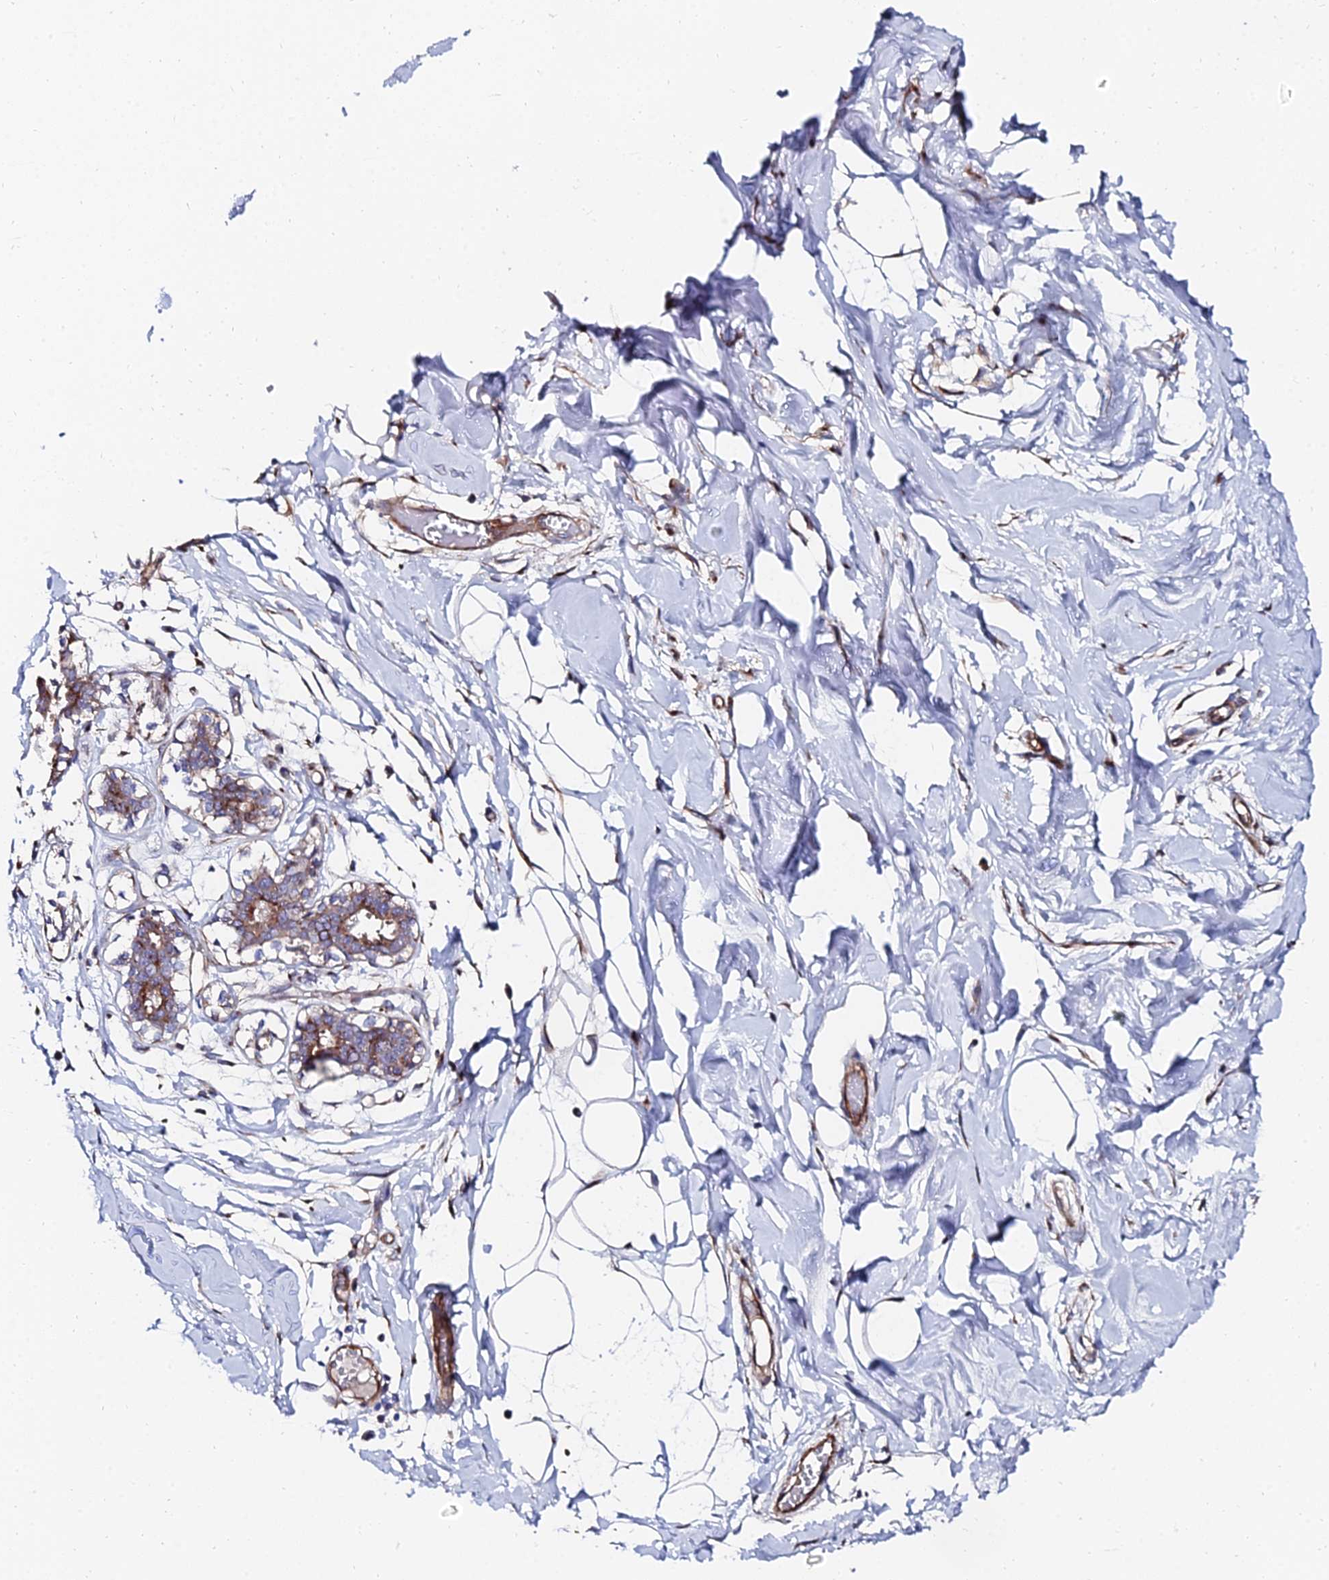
{"staining": {"intensity": "moderate", "quantity": "<25%", "location": "cytoplasmic/membranous"}, "tissue": "breast", "cell_type": "Adipocytes", "image_type": "normal", "snomed": [{"axis": "morphology", "description": "Normal tissue, NOS"}, {"axis": "topography", "description": "Breast"}], "caption": "The histopathology image shows immunohistochemical staining of normal breast. There is moderate cytoplasmic/membranous staining is identified in approximately <25% of adipocytes.", "gene": "BORCS8", "patient": {"sex": "female", "age": 27}}